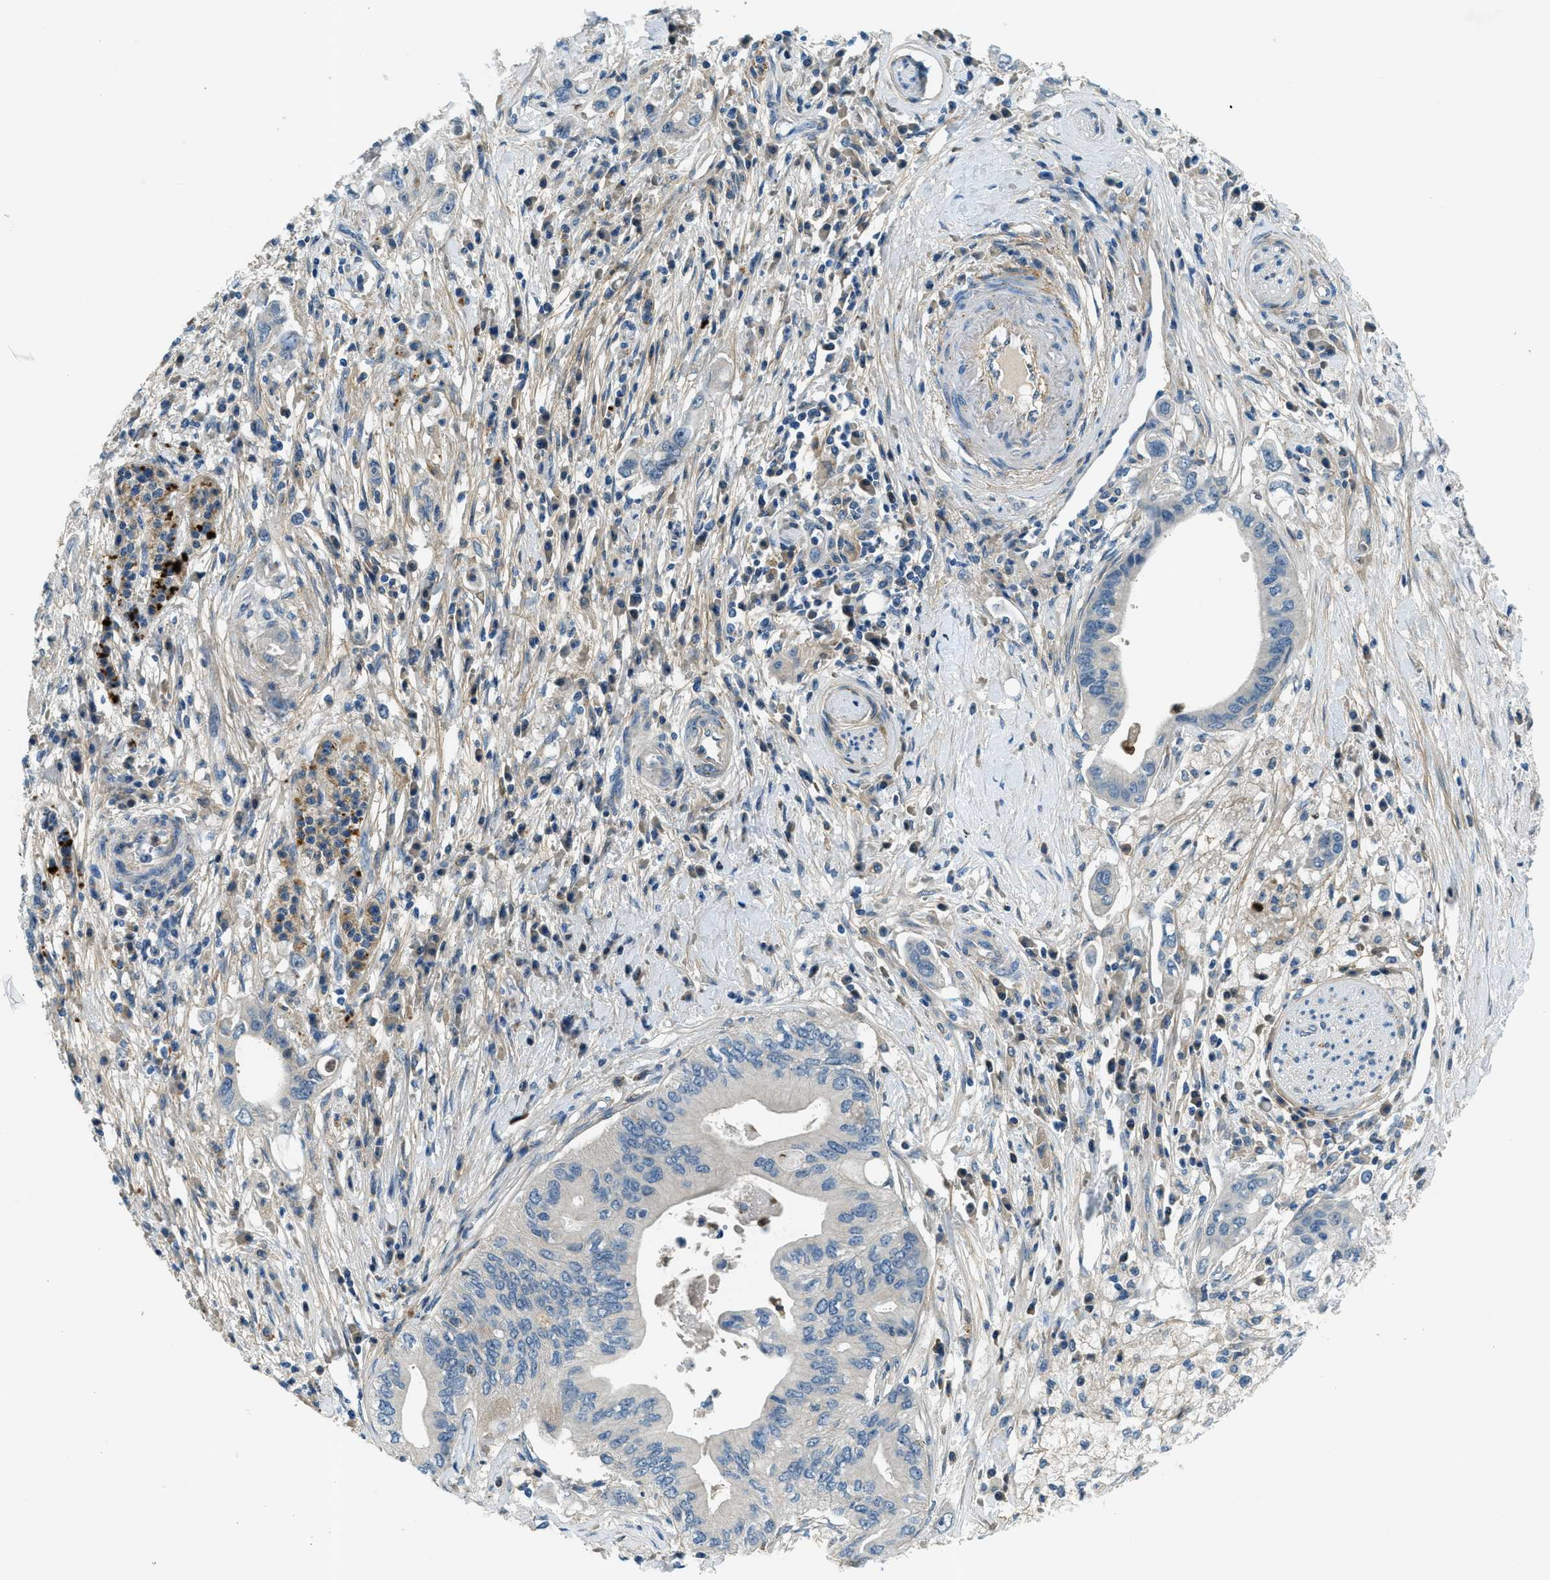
{"staining": {"intensity": "negative", "quantity": "none", "location": "none"}, "tissue": "pancreatic cancer", "cell_type": "Tumor cells", "image_type": "cancer", "snomed": [{"axis": "morphology", "description": "Adenocarcinoma, NOS"}, {"axis": "topography", "description": "Pancreas"}], "caption": "IHC image of human pancreatic adenocarcinoma stained for a protein (brown), which shows no expression in tumor cells.", "gene": "SNX14", "patient": {"sex": "female", "age": 73}}